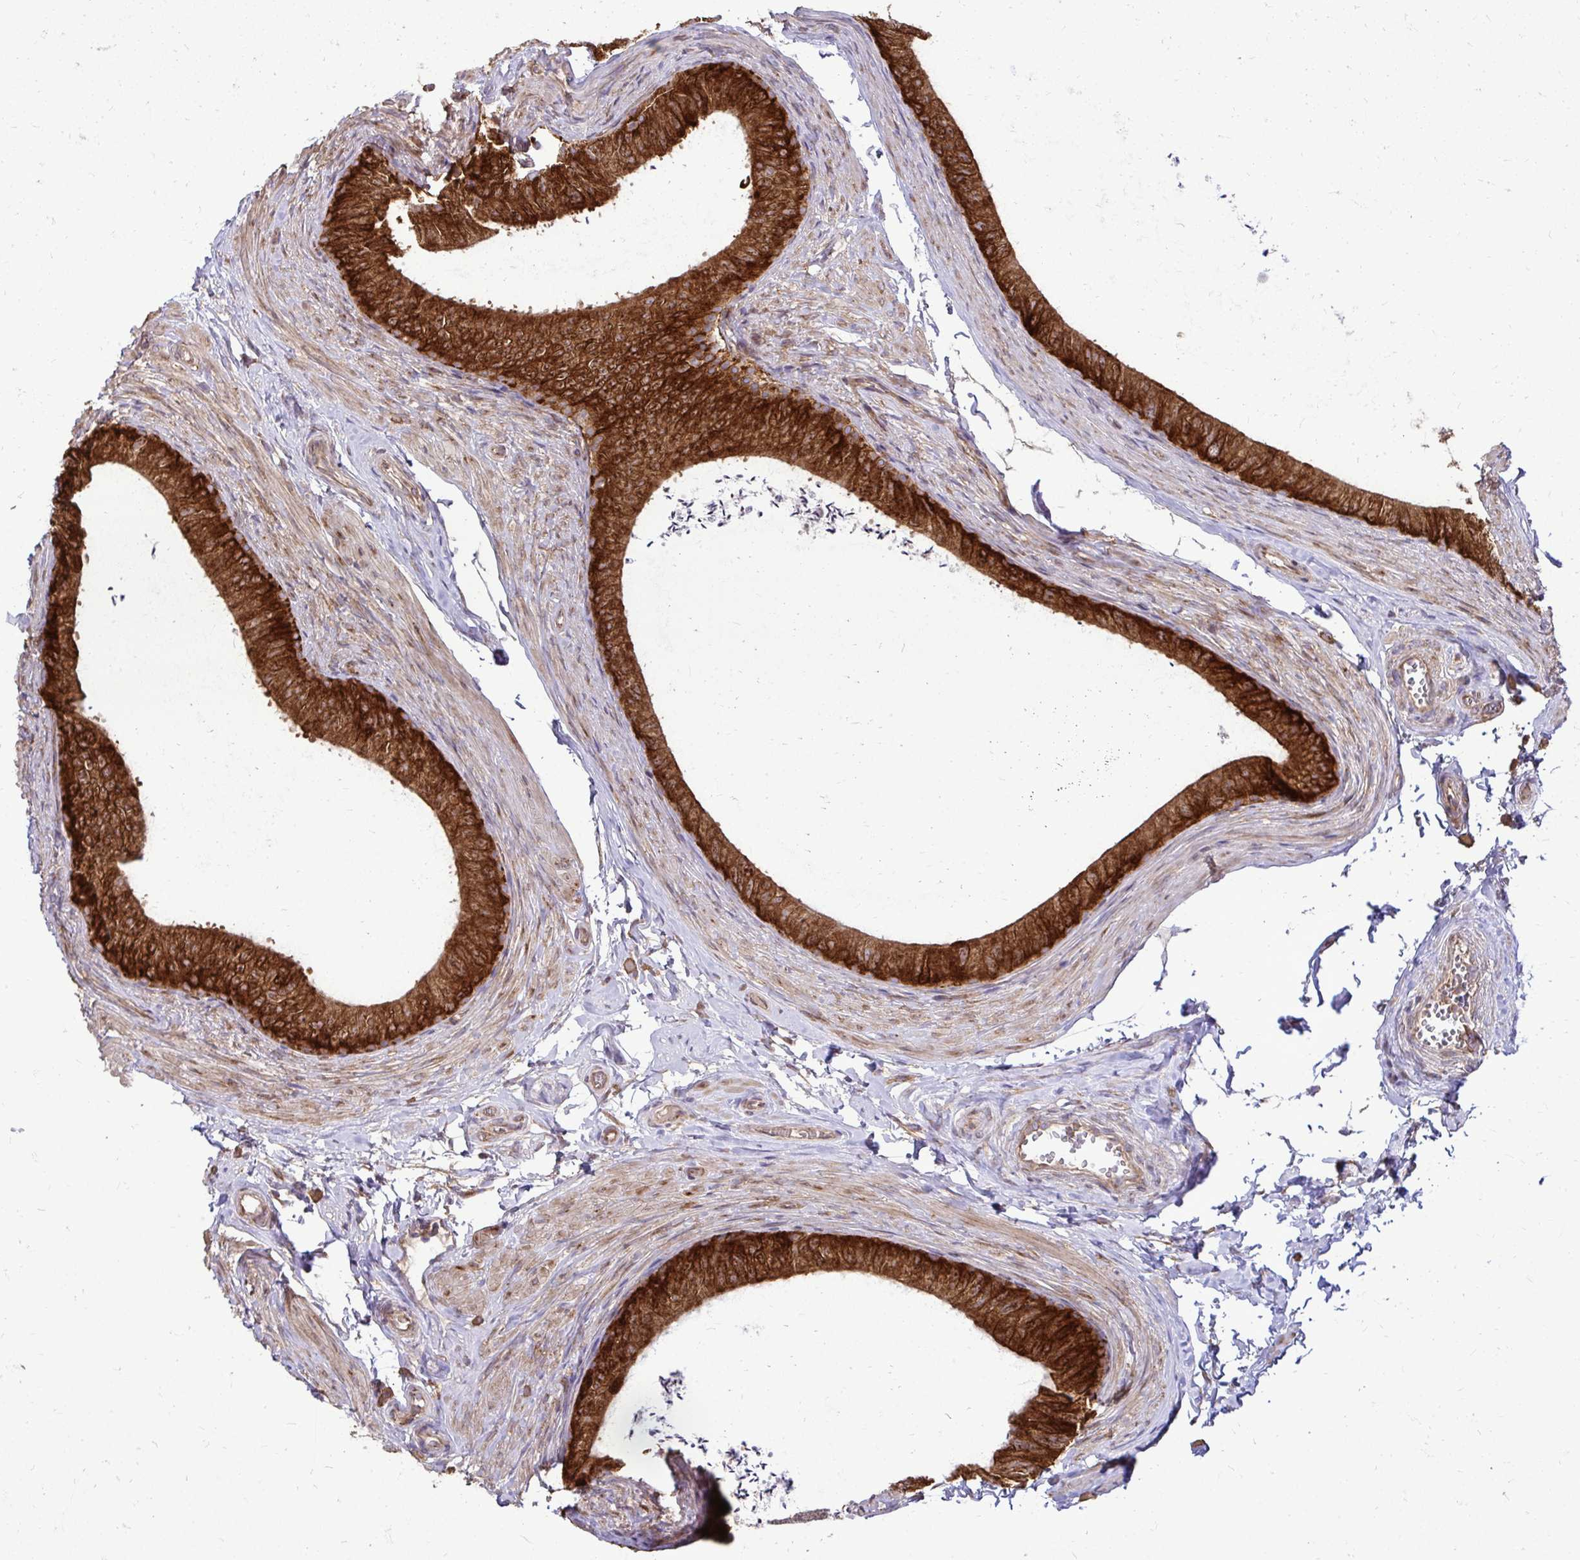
{"staining": {"intensity": "strong", "quantity": ">75%", "location": "cytoplasmic/membranous"}, "tissue": "epididymis", "cell_type": "Glandular cells", "image_type": "normal", "snomed": [{"axis": "morphology", "description": "Normal tissue, NOS"}, {"axis": "topography", "description": "Epididymis, spermatic cord, NOS"}, {"axis": "topography", "description": "Epididymis"}, {"axis": "topography", "description": "Peripheral nerve tissue"}], "caption": "IHC micrograph of benign epididymis stained for a protein (brown), which exhibits high levels of strong cytoplasmic/membranous positivity in approximately >75% of glandular cells.", "gene": "FMR1", "patient": {"sex": "male", "age": 29}}